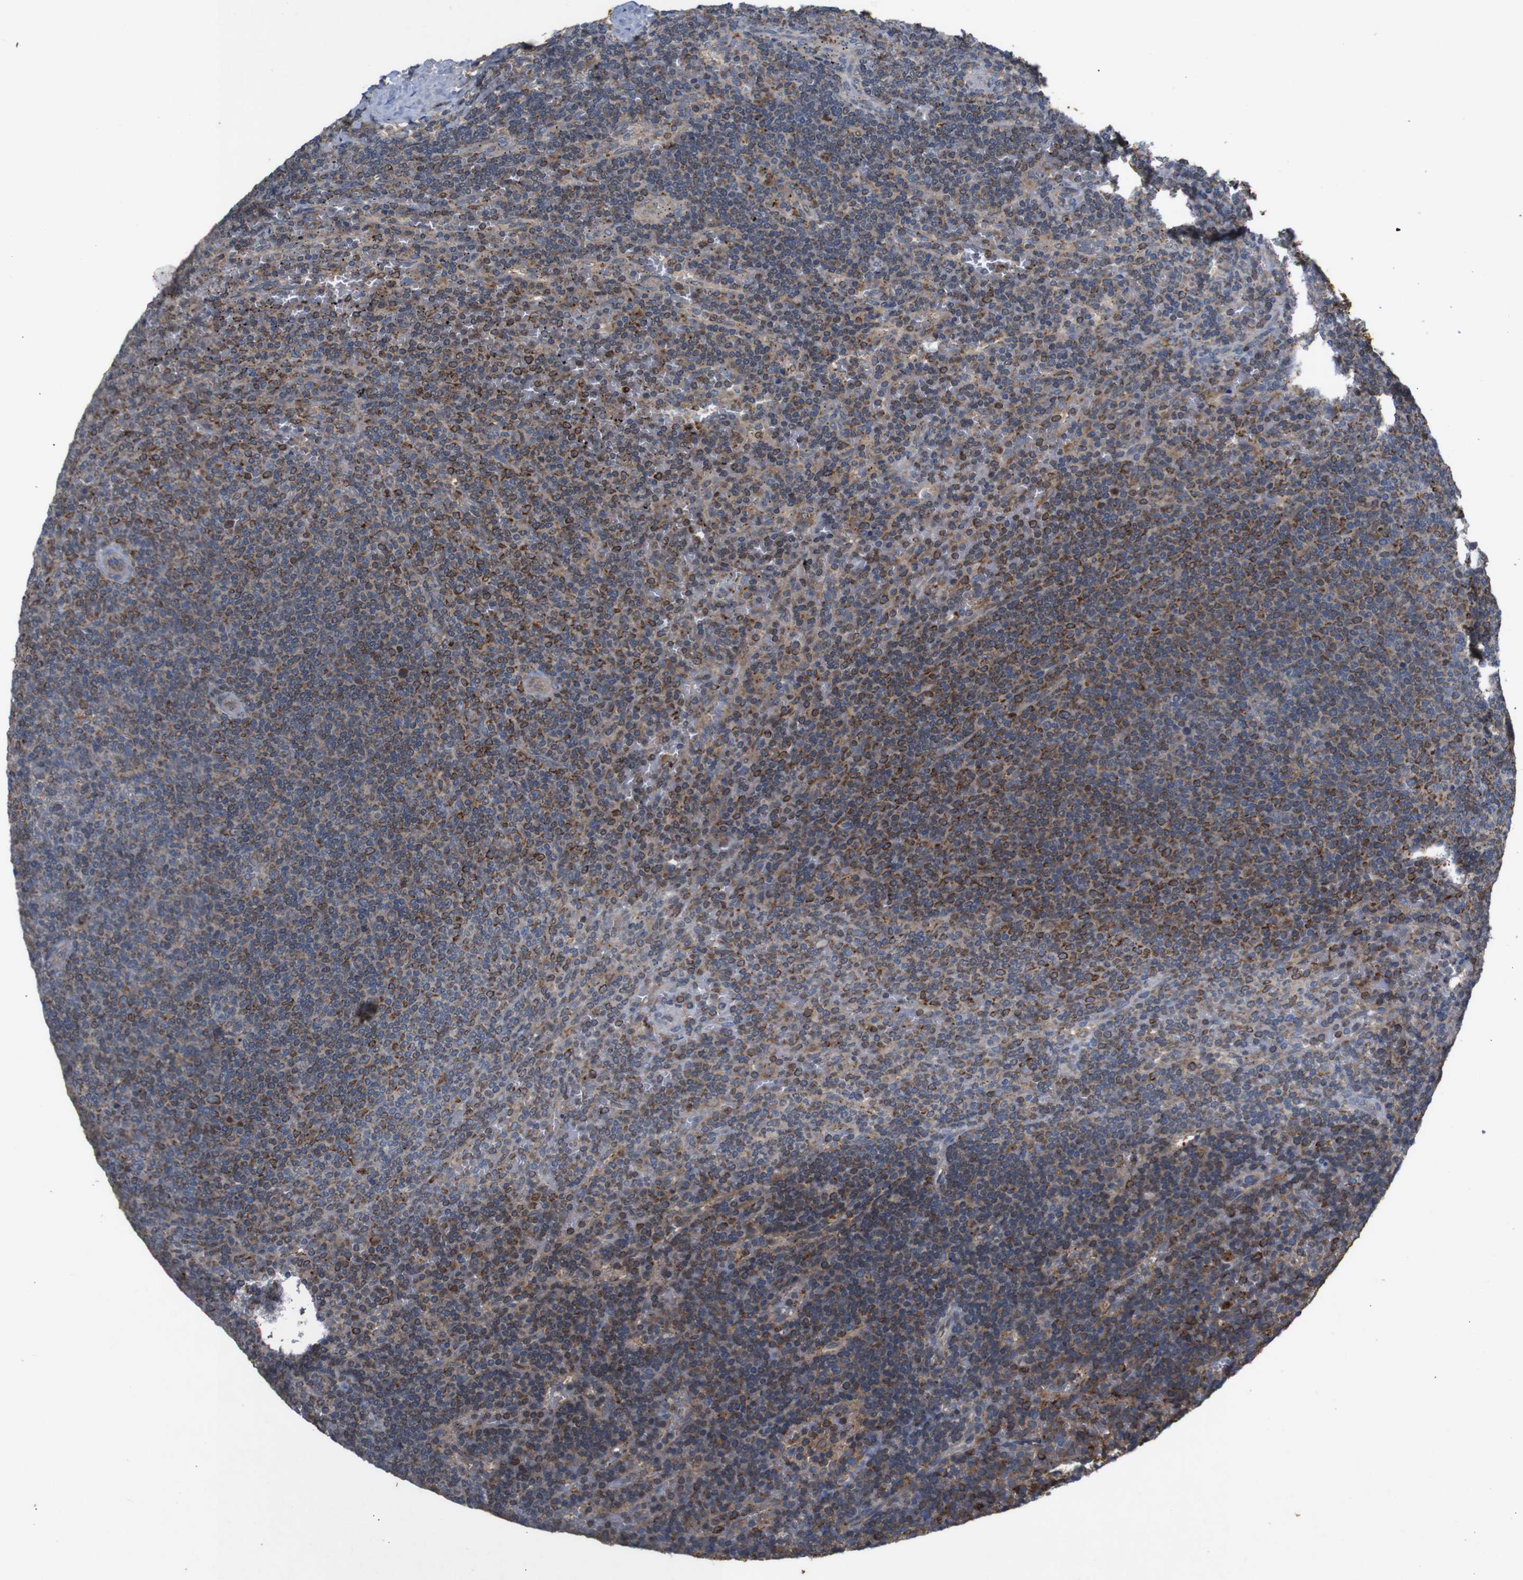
{"staining": {"intensity": "moderate", "quantity": "25%-75%", "location": "cytoplasmic/membranous"}, "tissue": "lymphoma", "cell_type": "Tumor cells", "image_type": "cancer", "snomed": [{"axis": "morphology", "description": "Malignant lymphoma, non-Hodgkin's type, Low grade"}, {"axis": "topography", "description": "Spleen"}], "caption": "IHC of human malignant lymphoma, non-Hodgkin's type (low-grade) displays medium levels of moderate cytoplasmic/membranous positivity in approximately 25%-75% of tumor cells.", "gene": "PTPN1", "patient": {"sex": "female", "age": 50}}